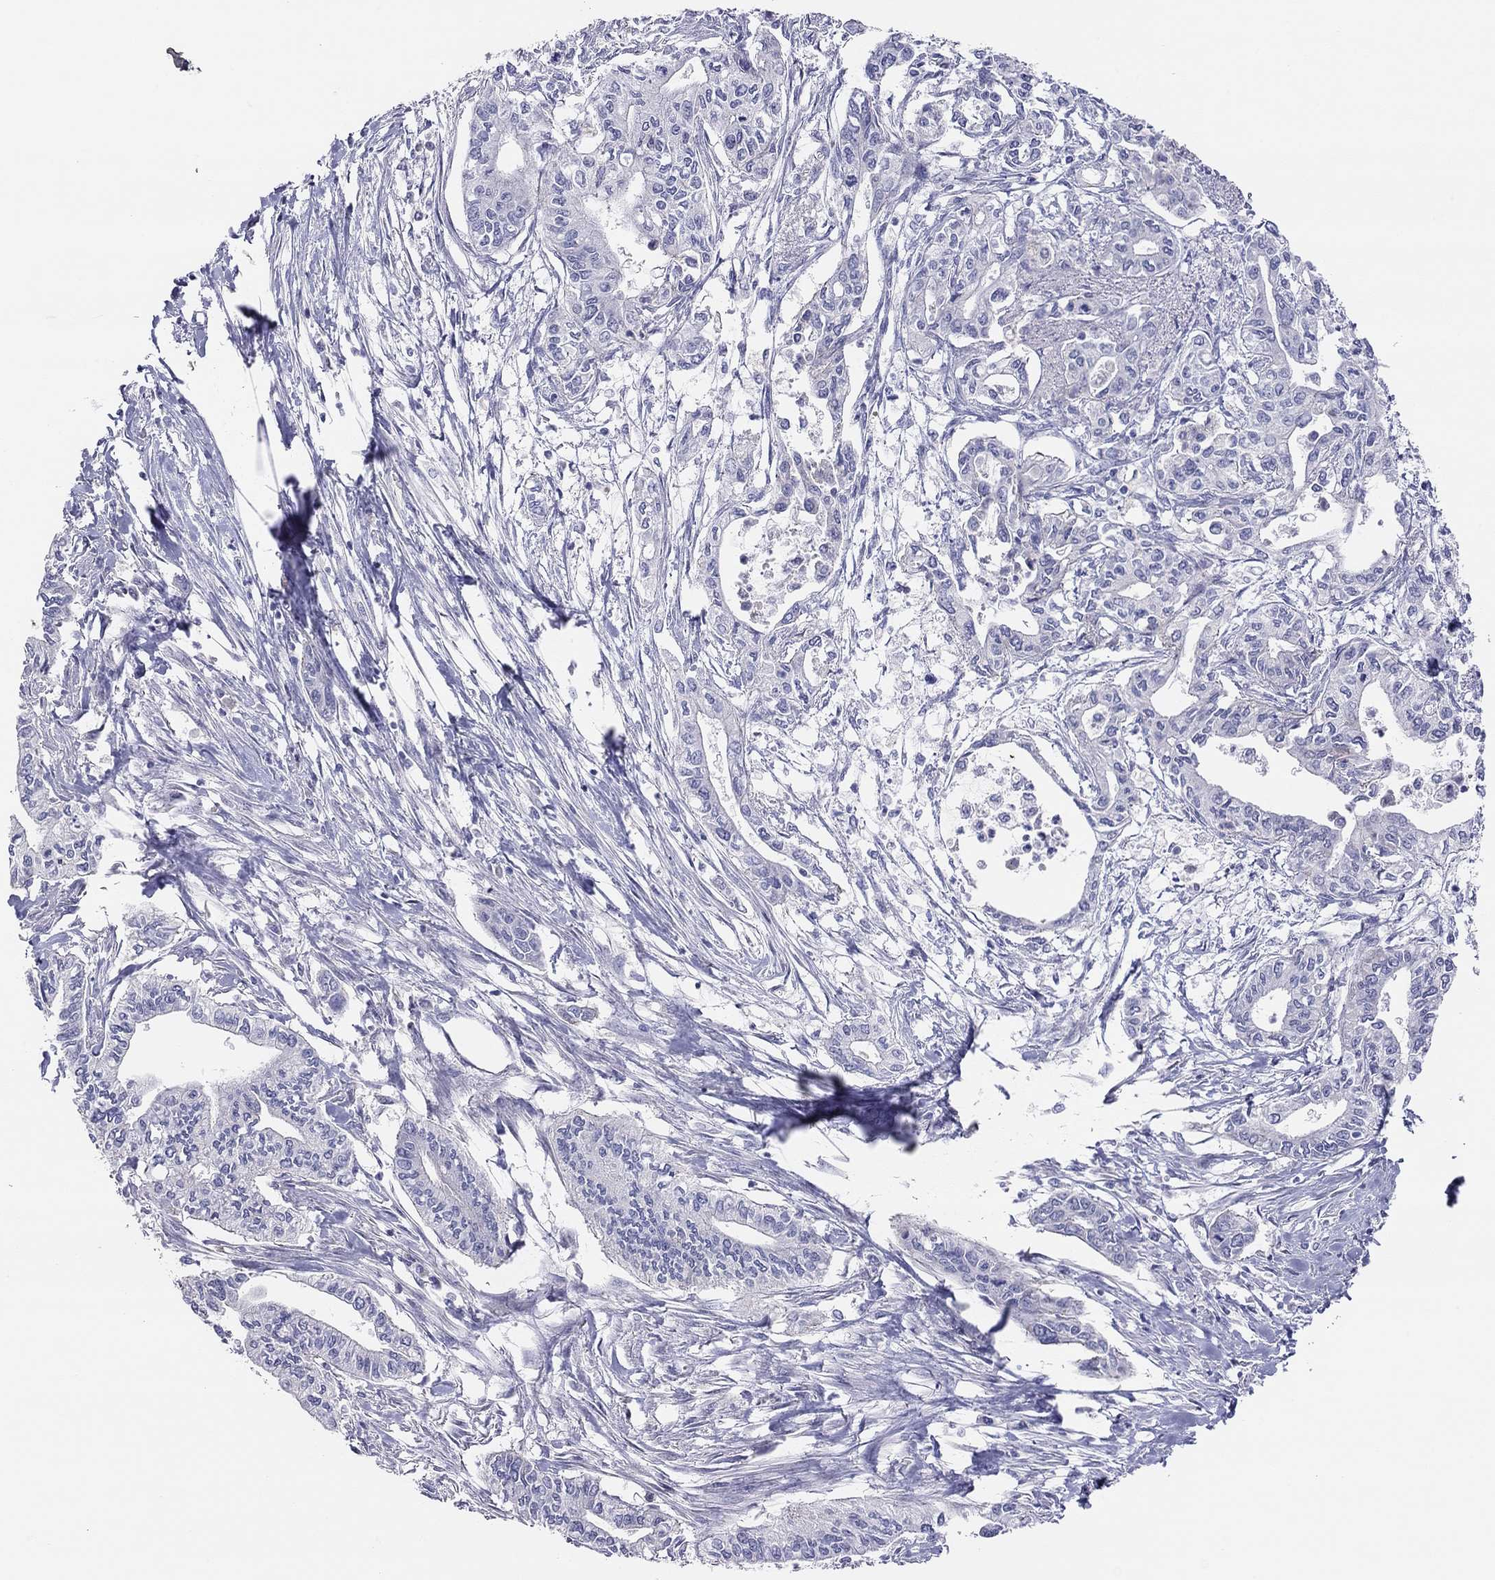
{"staining": {"intensity": "negative", "quantity": "none", "location": "none"}, "tissue": "pancreatic cancer", "cell_type": "Tumor cells", "image_type": "cancer", "snomed": [{"axis": "morphology", "description": "Adenocarcinoma, NOS"}, {"axis": "topography", "description": "Pancreas"}], "caption": "Protein analysis of pancreatic cancer (adenocarcinoma) exhibits no significant expression in tumor cells.", "gene": "MGAT4C", "patient": {"sex": "male", "age": 60}}